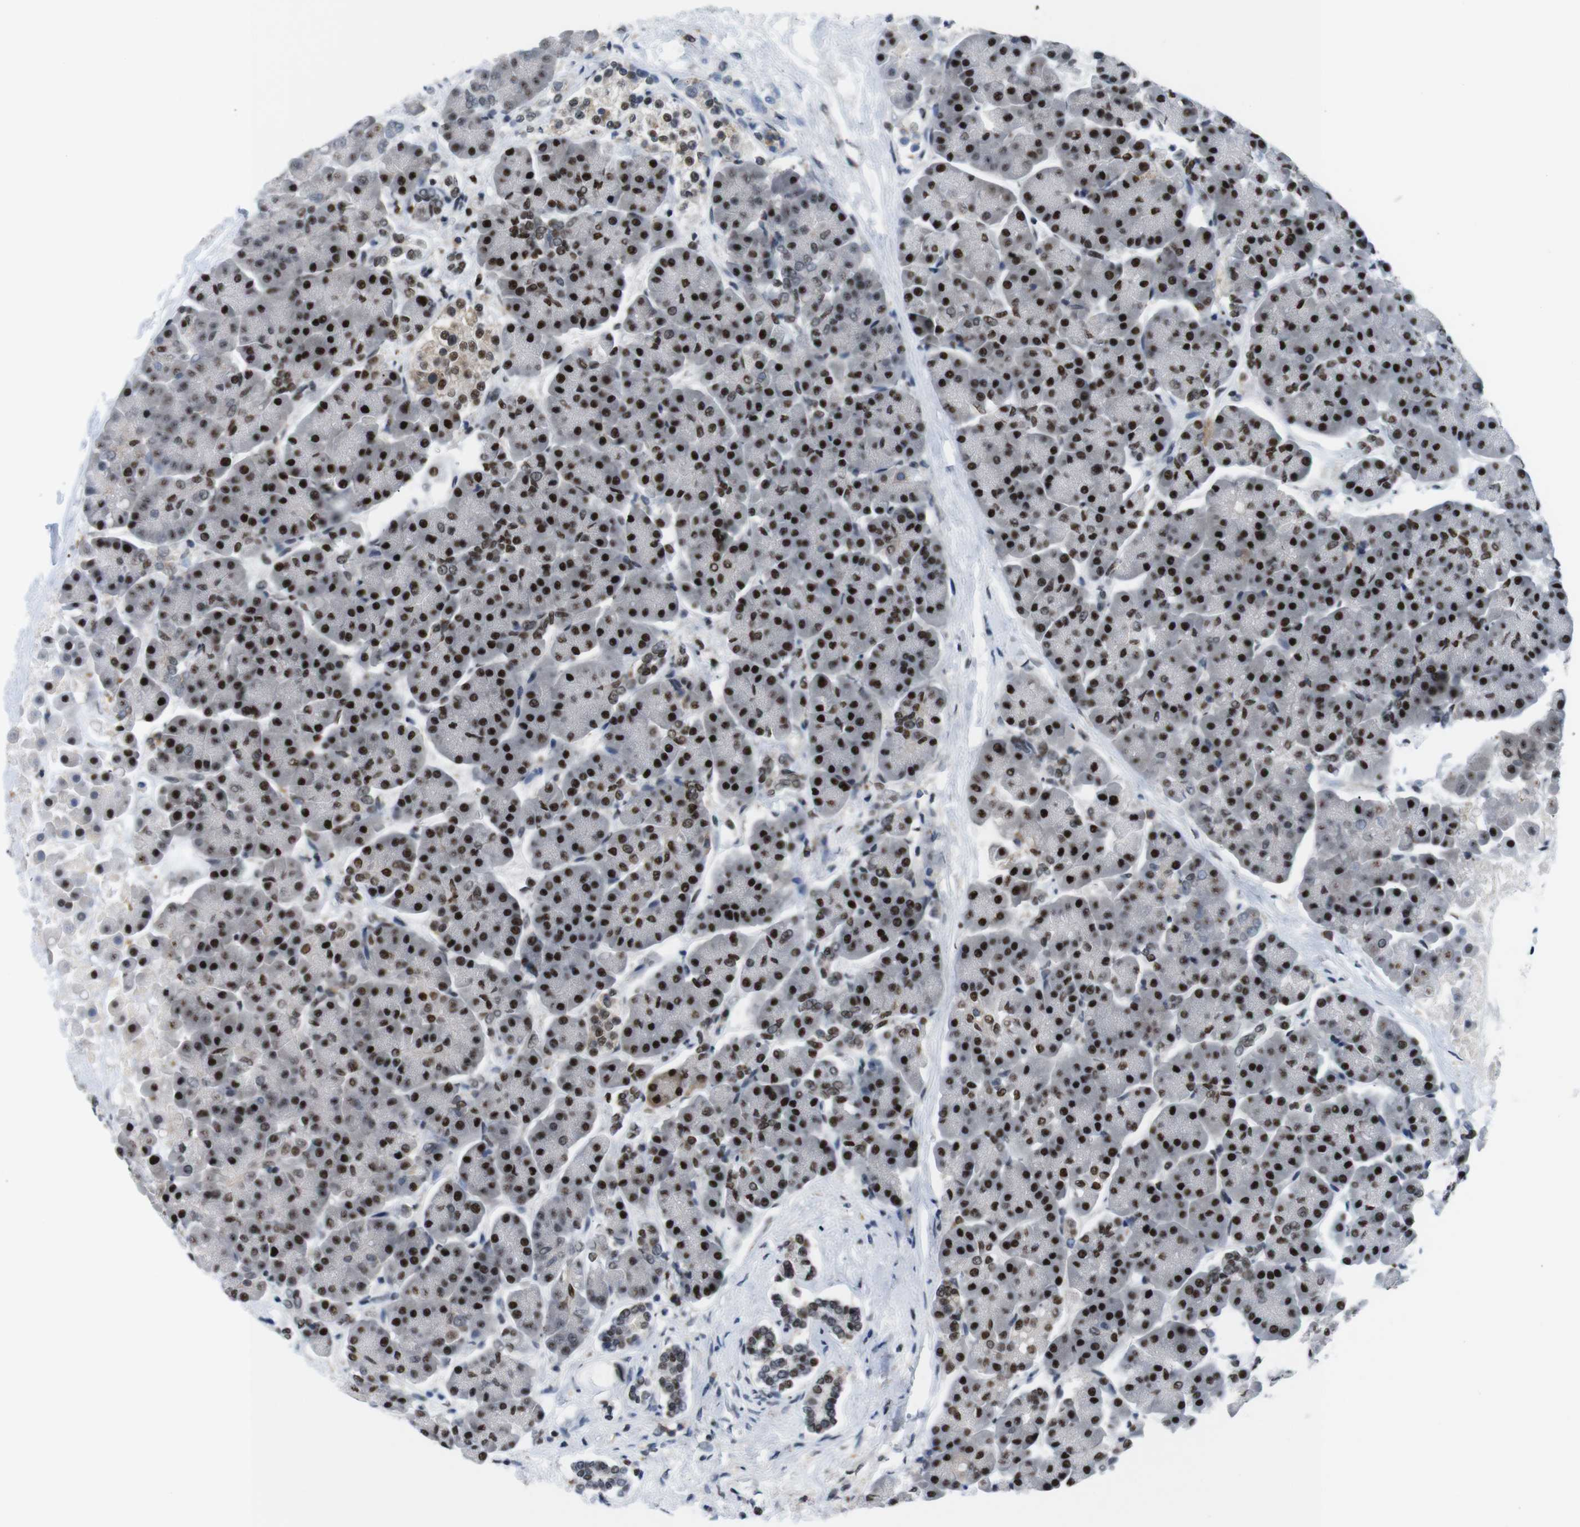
{"staining": {"intensity": "strong", "quantity": ">75%", "location": "nuclear"}, "tissue": "pancreas", "cell_type": "Exocrine glandular cells", "image_type": "normal", "snomed": [{"axis": "morphology", "description": "Normal tissue, NOS"}, {"axis": "topography", "description": "Pancreas"}], "caption": "Immunohistochemical staining of benign human pancreas shows high levels of strong nuclear positivity in approximately >75% of exocrine glandular cells.", "gene": "PSME3", "patient": {"sex": "female", "age": 70}}